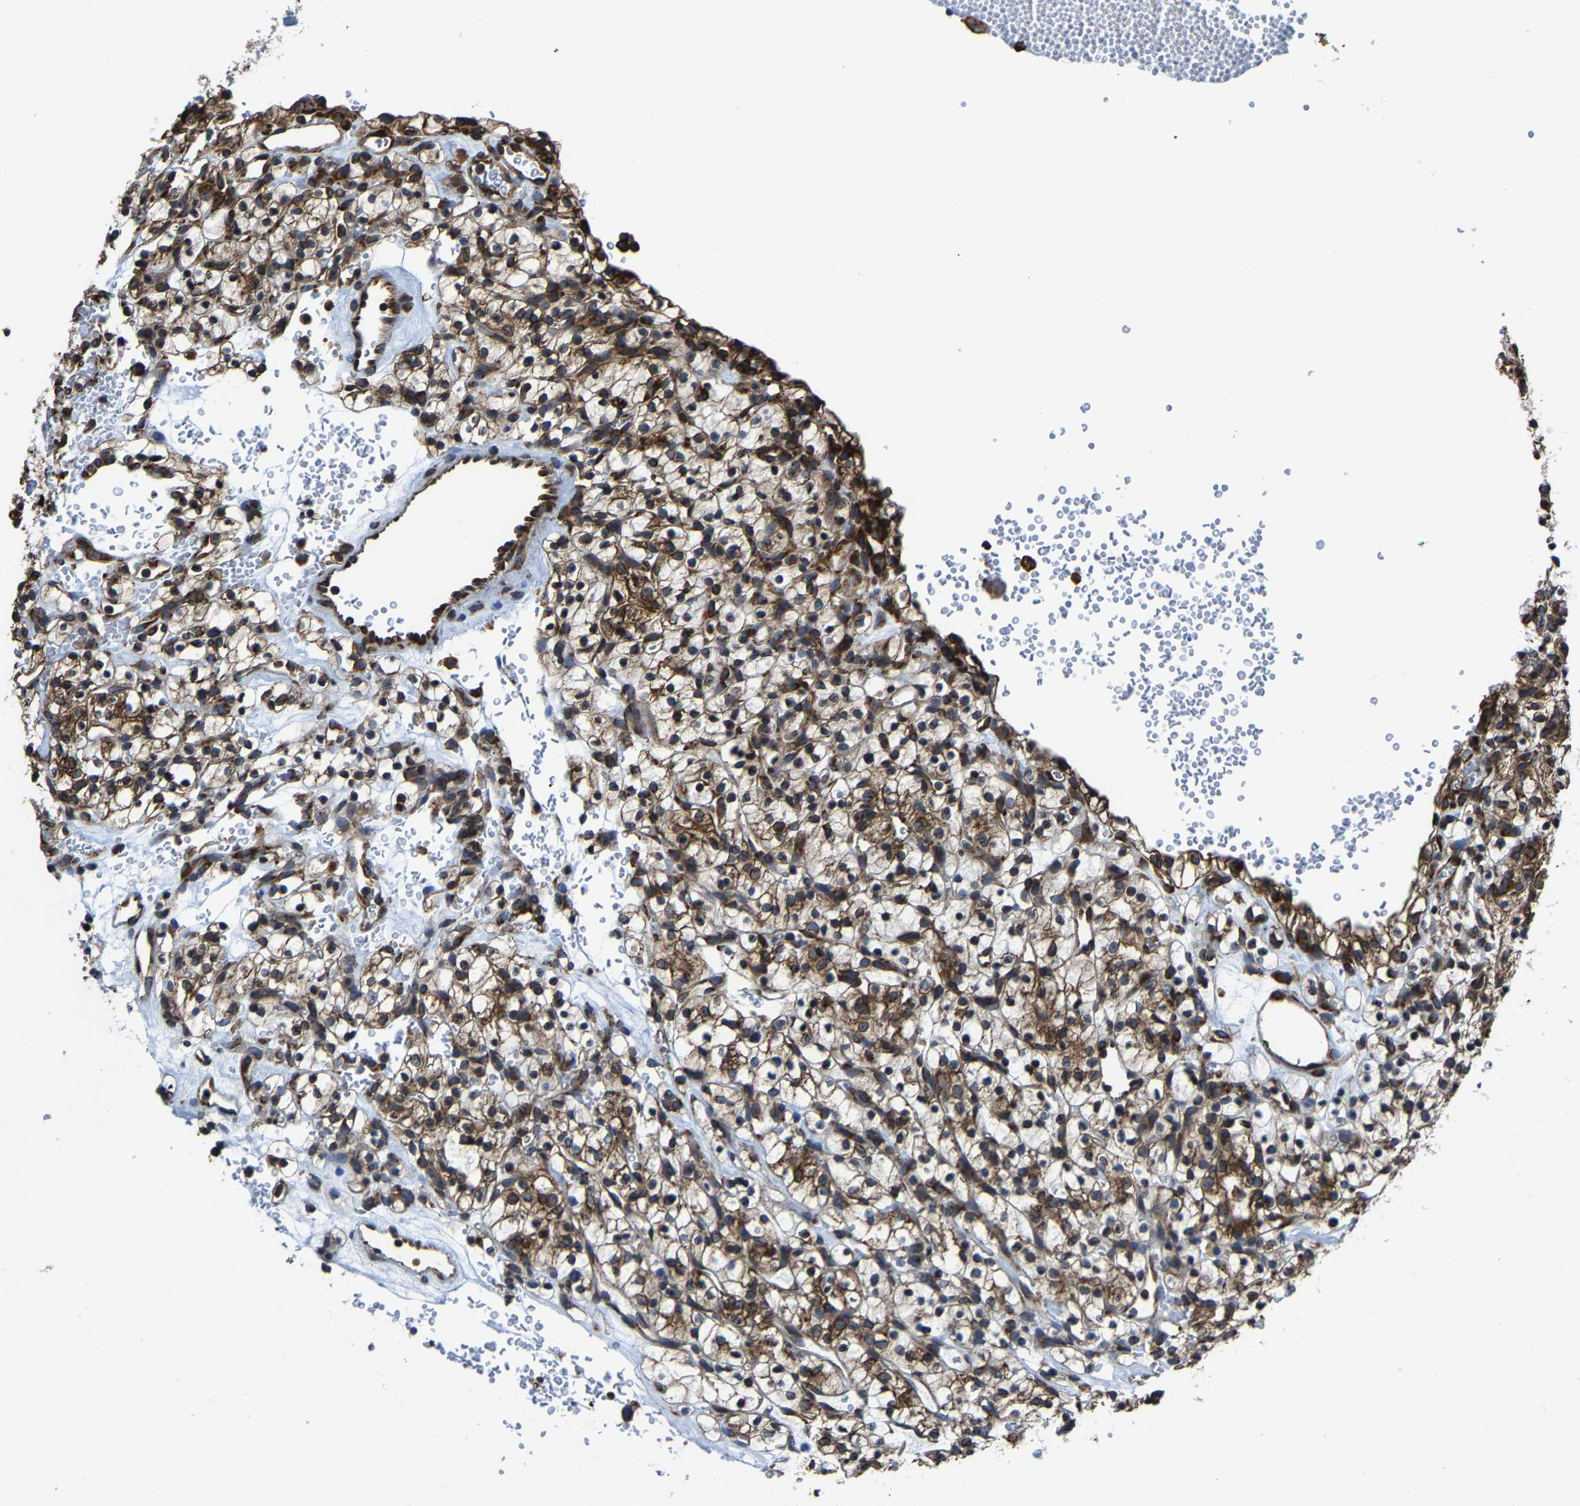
{"staining": {"intensity": "strong", "quantity": ">75%", "location": "cytoplasmic/membranous"}, "tissue": "renal cancer", "cell_type": "Tumor cells", "image_type": "cancer", "snomed": [{"axis": "morphology", "description": "Adenocarcinoma, NOS"}, {"axis": "topography", "description": "Kidney"}], "caption": "Immunohistochemical staining of human adenocarcinoma (renal) displays strong cytoplasmic/membranous protein positivity in approximately >75% of tumor cells.", "gene": "G3BP2", "patient": {"sex": "female", "age": 57}}